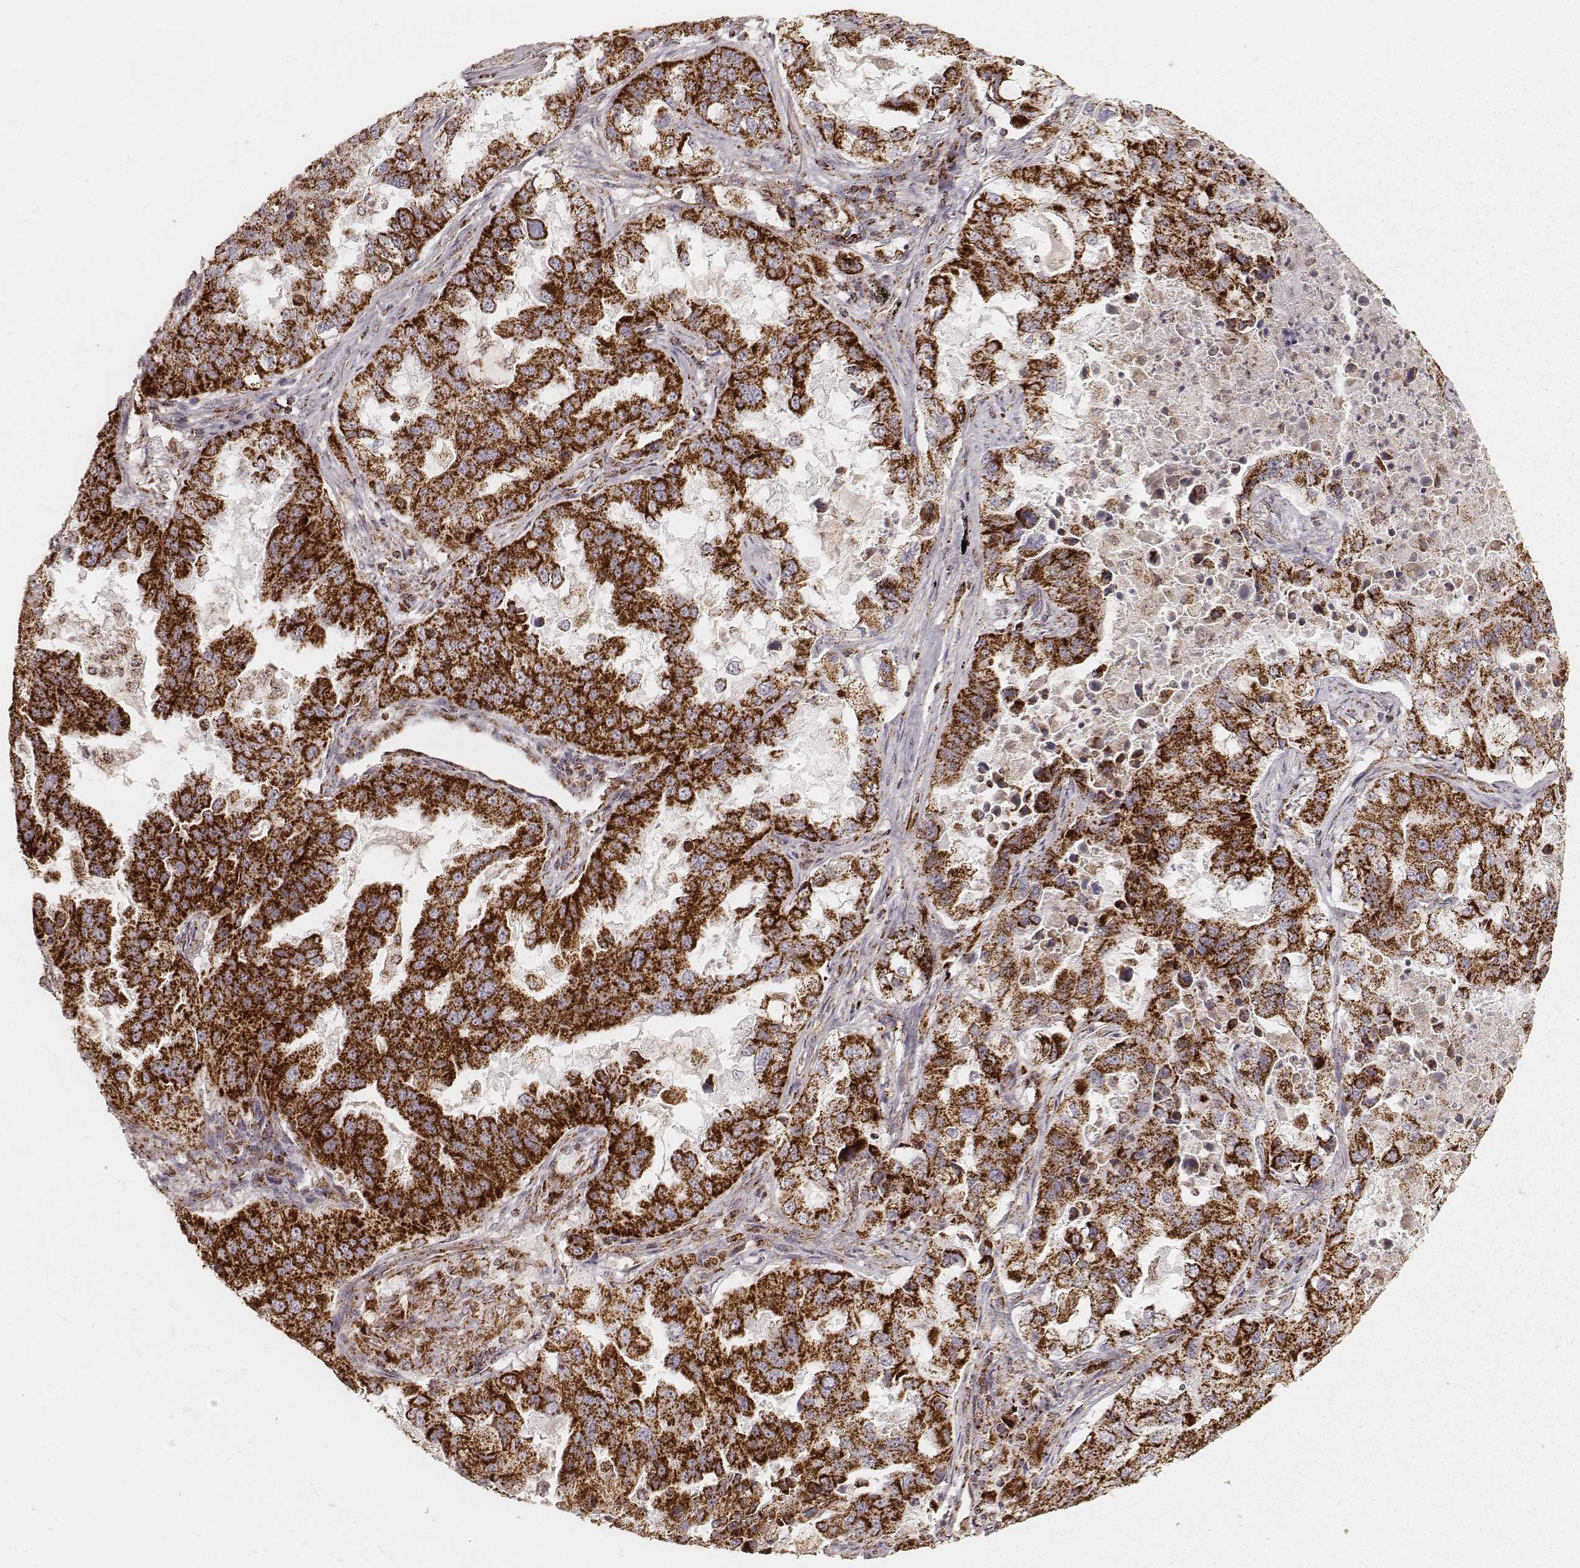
{"staining": {"intensity": "strong", "quantity": ">75%", "location": "cytoplasmic/membranous"}, "tissue": "lung cancer", "cell_type": "Tumor cells", "image_type": "cancer", "snomed": [{"axis": "morphology", "description": "Adenocarcinoma, NOS"}, {"axis": "topography", "description": "Lung"}], "caption": "IHC image of lung adenocarcinoma stained for a protein (brown), which shows high levels of strong cytoplasmic/membranous positivity in about >75% of tumor cells.", "gene": "CS", "patient": {"sex": "female", "age": 61}}